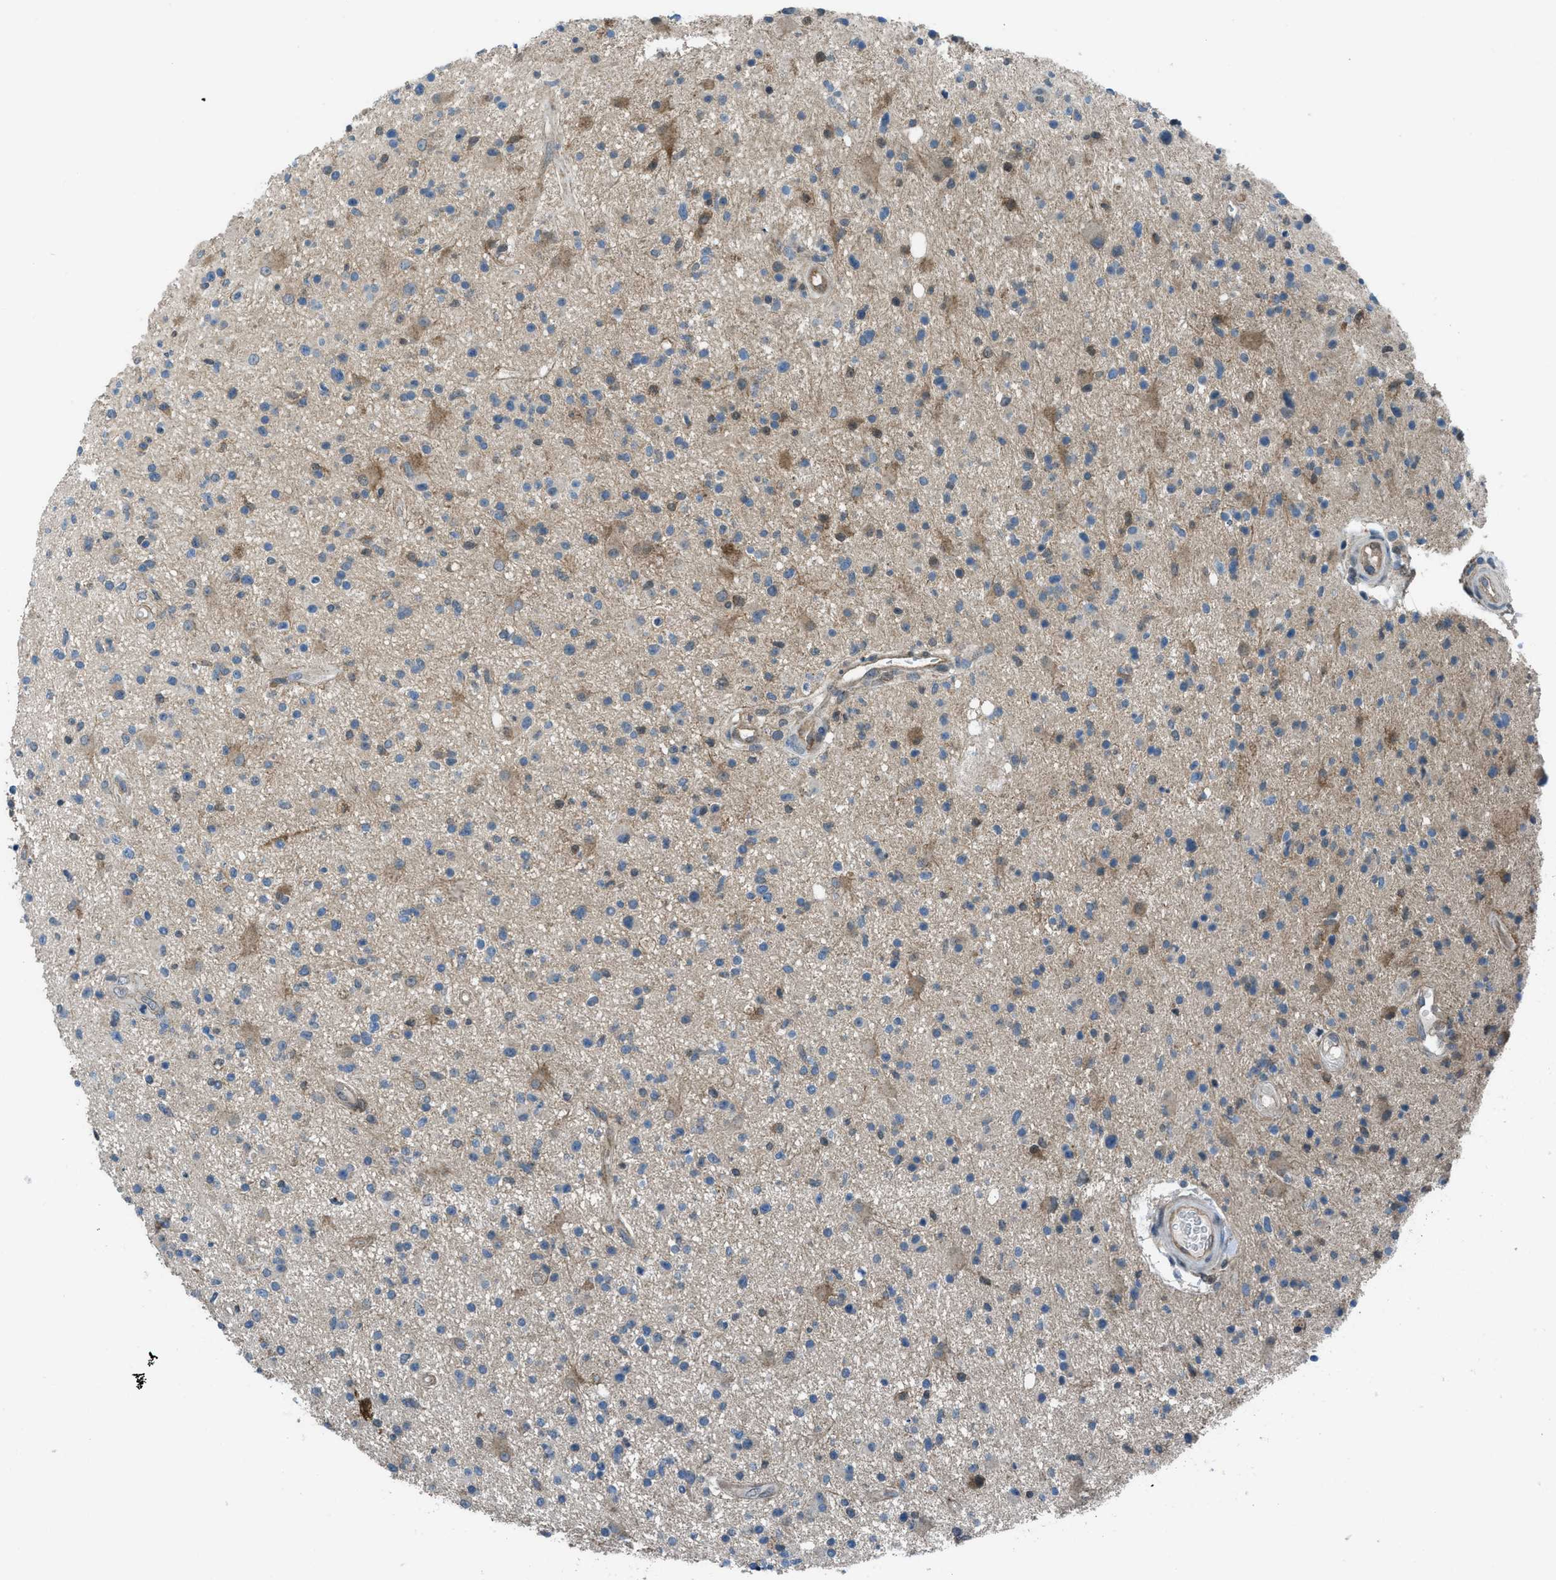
{"staining": {"intensity": "moderate", "quantity": "<25%", "location": "cytoplasmic/membranous"}, "tissue": "glioma", "cell_type": "Tumor cells", "image_type": "cancer", "snomed": [{"axis": "morphology", "description": "Glioma, malignant, High grade"}, {"axis": "topography", "description": "Brain"}], "caption": "The immunohistochemical stain highlights moderate cytoplasmic/membranous staining in tumor cells of glioma tissue. (brown staining indicates protein expression, while blue staining denotes nuclei).", "gene": "PRKN", "patient": {"sex": "male", "age": 33}}